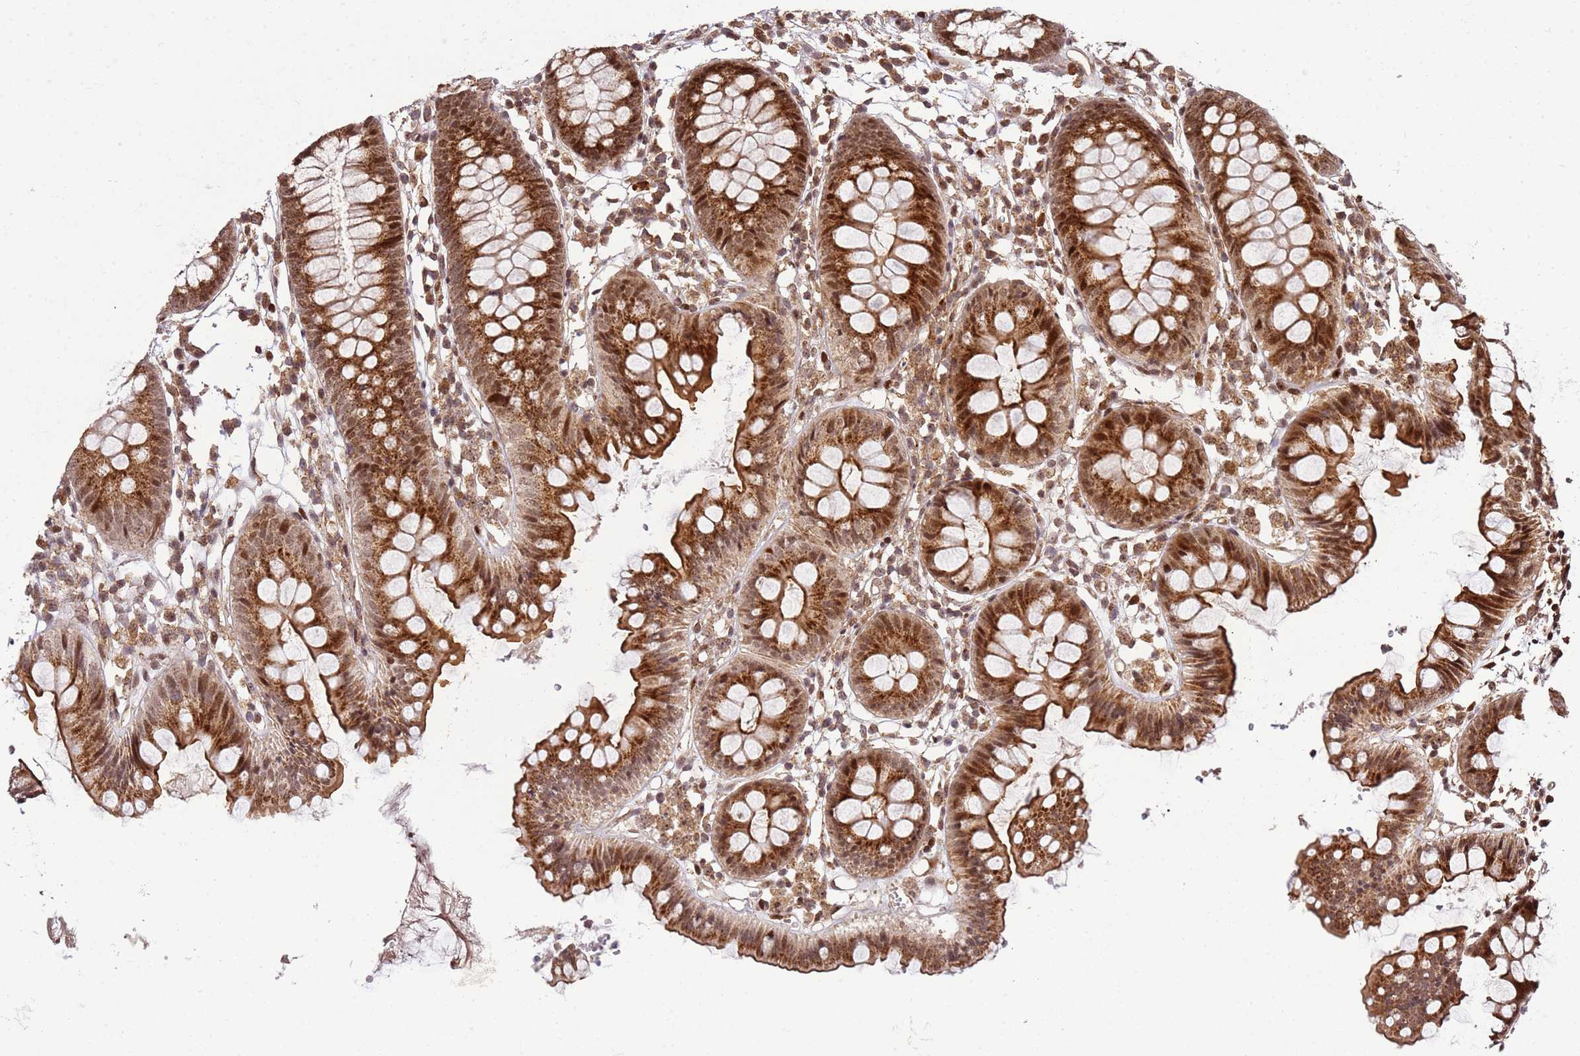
{"staining": {"intensity": "moderate", "quantity": ">75%", "location": "cytoplasmic/membranous,nuclear"}, "tissue": "colon", "cell_type": "Endothelial cells", "image_type": "normal", "snomed": [{"axis": "morphology", "description": "Normal tissue, NOS"}, {"axis": "topography", "description": "Colon"}], "caption": "Immunohistochemical staining of unremarkable colon shows moderate cytoplasmic/membranous,nuclear protein positivity in about >75% of endothelial cells. The protein of interest is stained brown, and the nuclei are stained in blue (DAB (3,3'-diaminobenzidine) IHC with brightfield microscopy, high magnification).", "gene": "PEX14", "patient": {"sex": "female", "age": 84}}